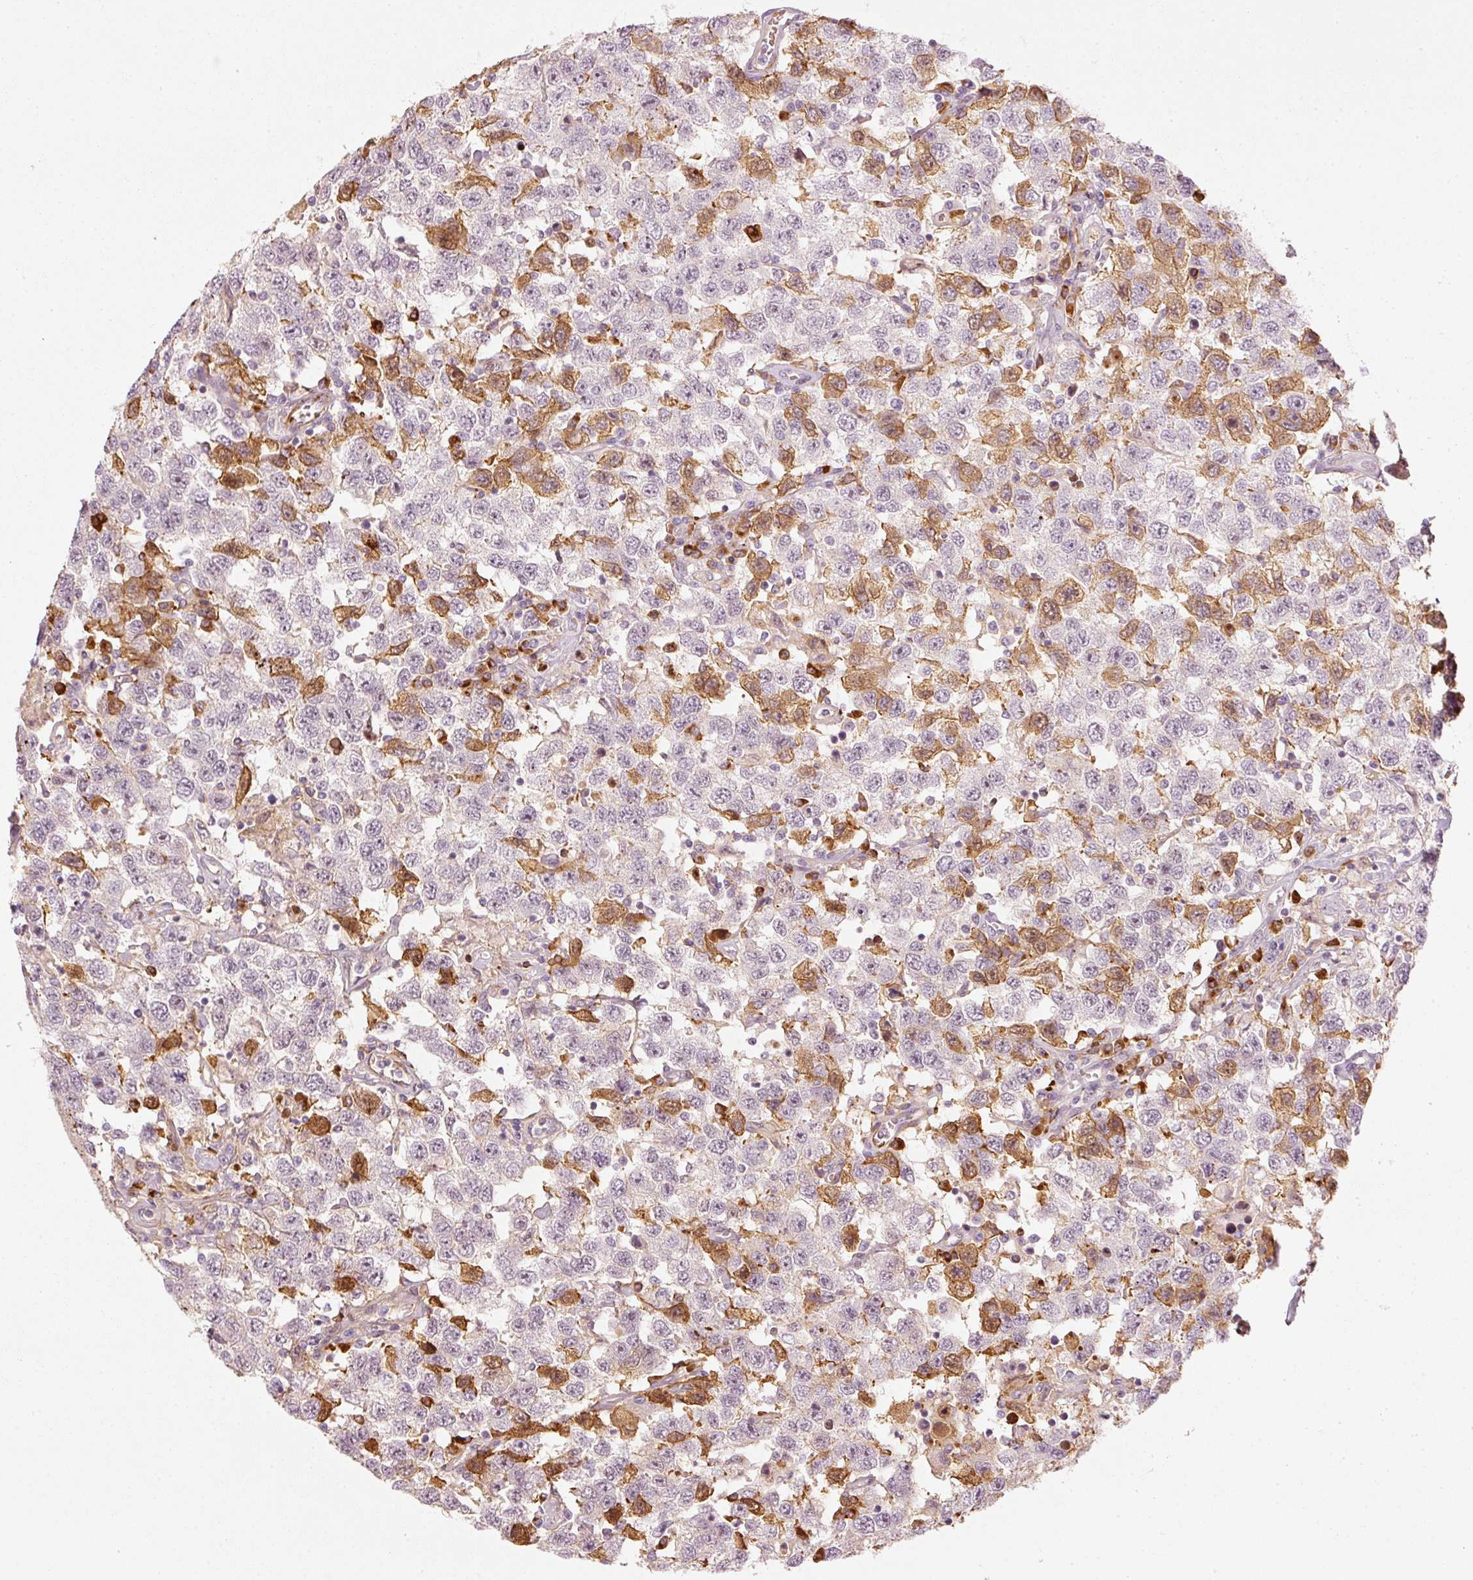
{"staining": {"intensity": "moderate", "quantity": "25%-75%", "location": "cytoplasmic/membranous,nuclear"}, "tissue": "testis cancer", "cell_type": "Tumor cells", "image_type": "cancer", "snomed": [{"axis": "morphology", "description": "Seminoma, NOS"}, {"axis": "topography", "description": "Testis"}], "caption": "Moderate cytoplasmic/membranous and nuclear expression is appreciated in approximately 25%-75% of tumor cells in testis cancer (seminoma).", "gene": "VCAM1", "patient": {"sex": "male", "age": 41}}